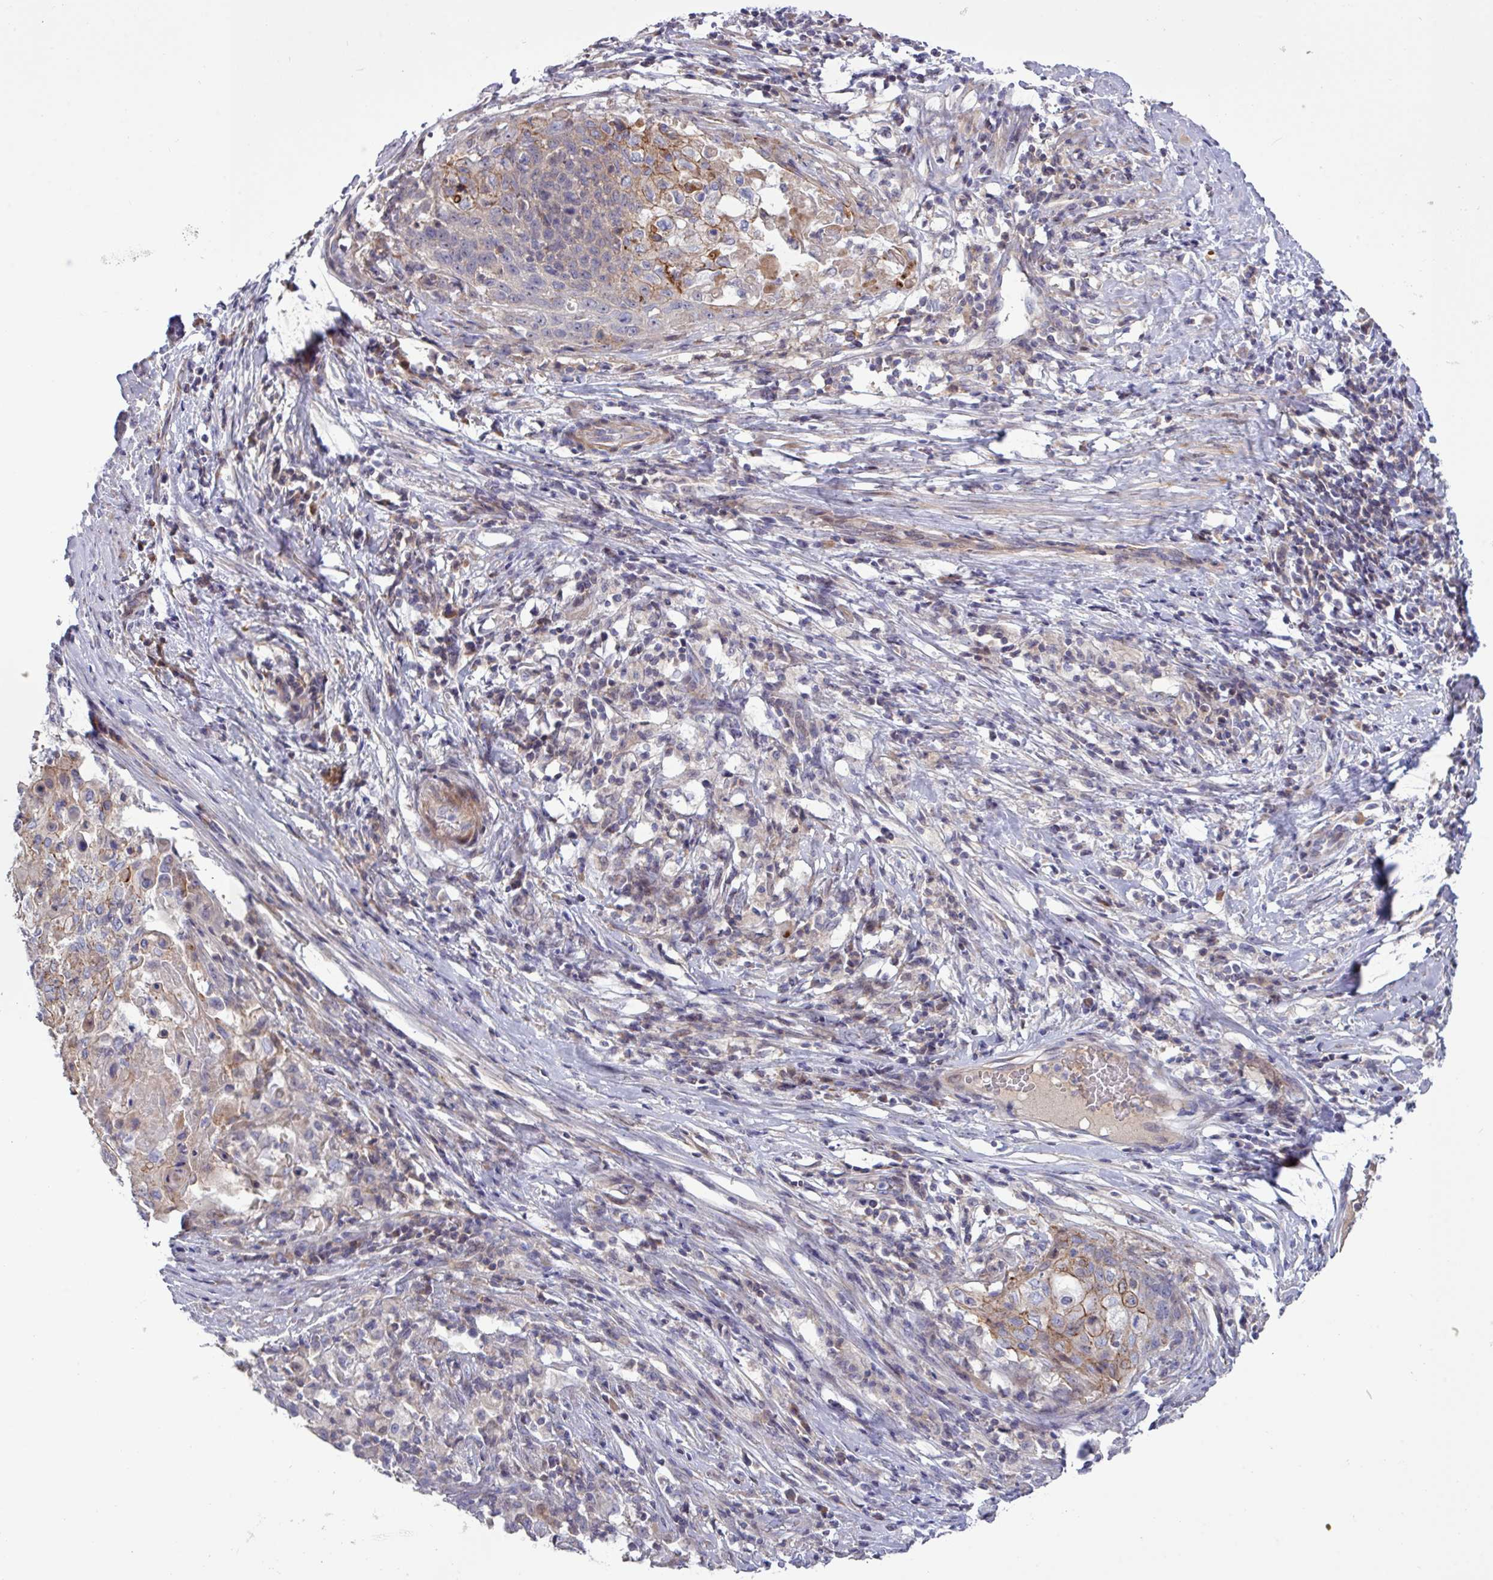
{"staining": {"intensity": "moderate", "quantity": "<25%", "location": "cytoplasmic/membranous"}, "tissue": "cervical cancer", "cell_type": "Tumor cells", "image_type": "cancer", "snomed": [{"axis": "morphology", "description": "Squamous cell carcinoma, NOS"}, {"axis": "topography", "description": "Cervix"}], "caption": "The photomicrograph demonstrates immunohistochemical staining of cervical cancer. There is moderate cytoplasmic/membranous staining is identified in approximately <25% of tumor cells.", "gene": "TNFSF12", "patient": {"sex": "female", "age": 39}}